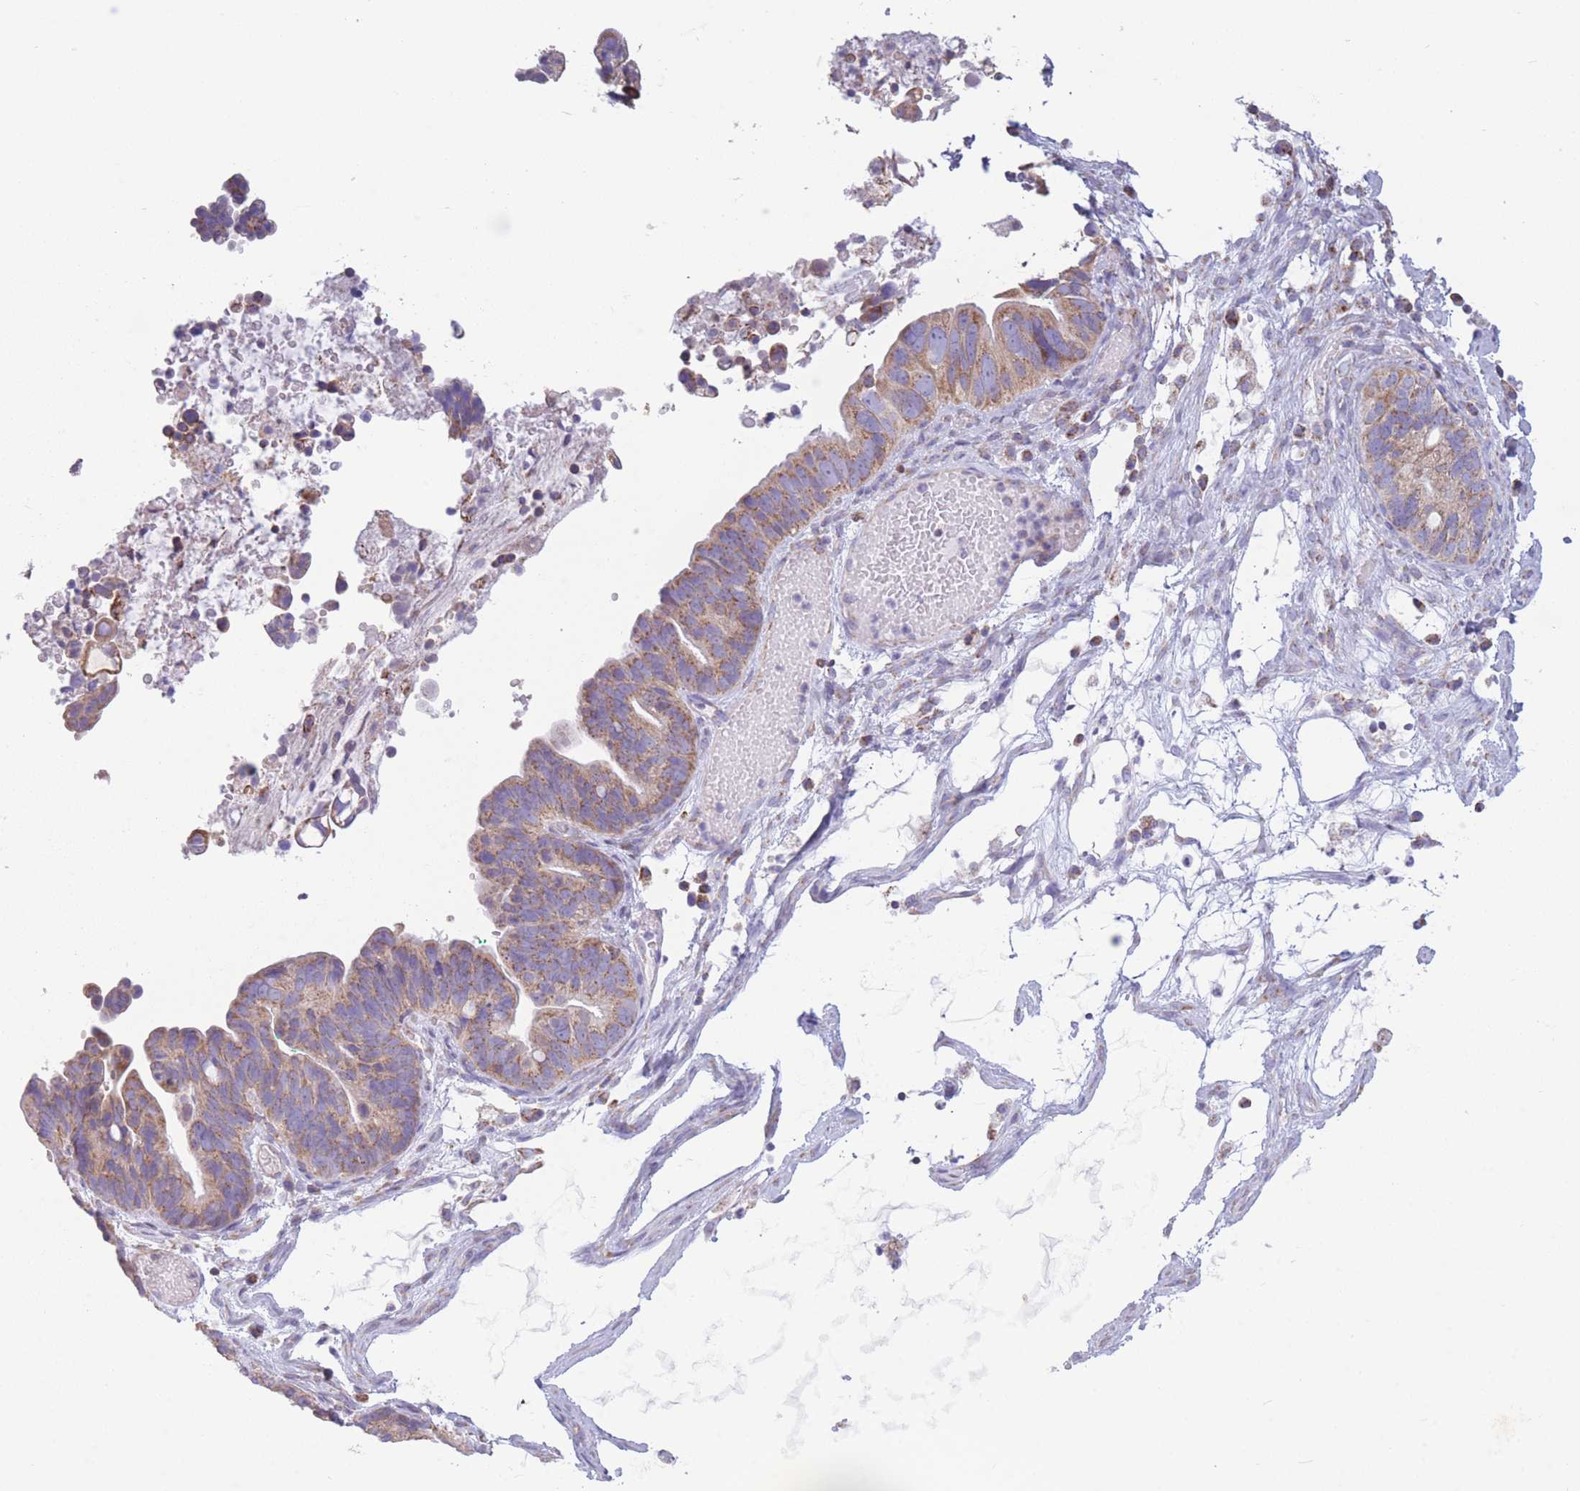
{"staining": {"intensity": "moderate", "quantity": "25%-75%", "location": "cytoplasmic/membranous"}, "tissue": "ovarian cancer", "cell_type": "Tumor cells", "image_type": "cancer", "snomed": [{"axis": "morphology", "description": "Cystadenocarcinoma, serous, NOS"}, {"axis": "topography", "description": "Ovary"}], "caption": "This histopathology image demonstrates immunohistochemistry staining of human ovarian cancer (serous cystadenocarcinoma), with medium moderate cytoplasmic/membranous expression in about 25%-75% of tumor cells.", "gene": "PDHA1", "patient": {"sex": "female", "age": 56}}